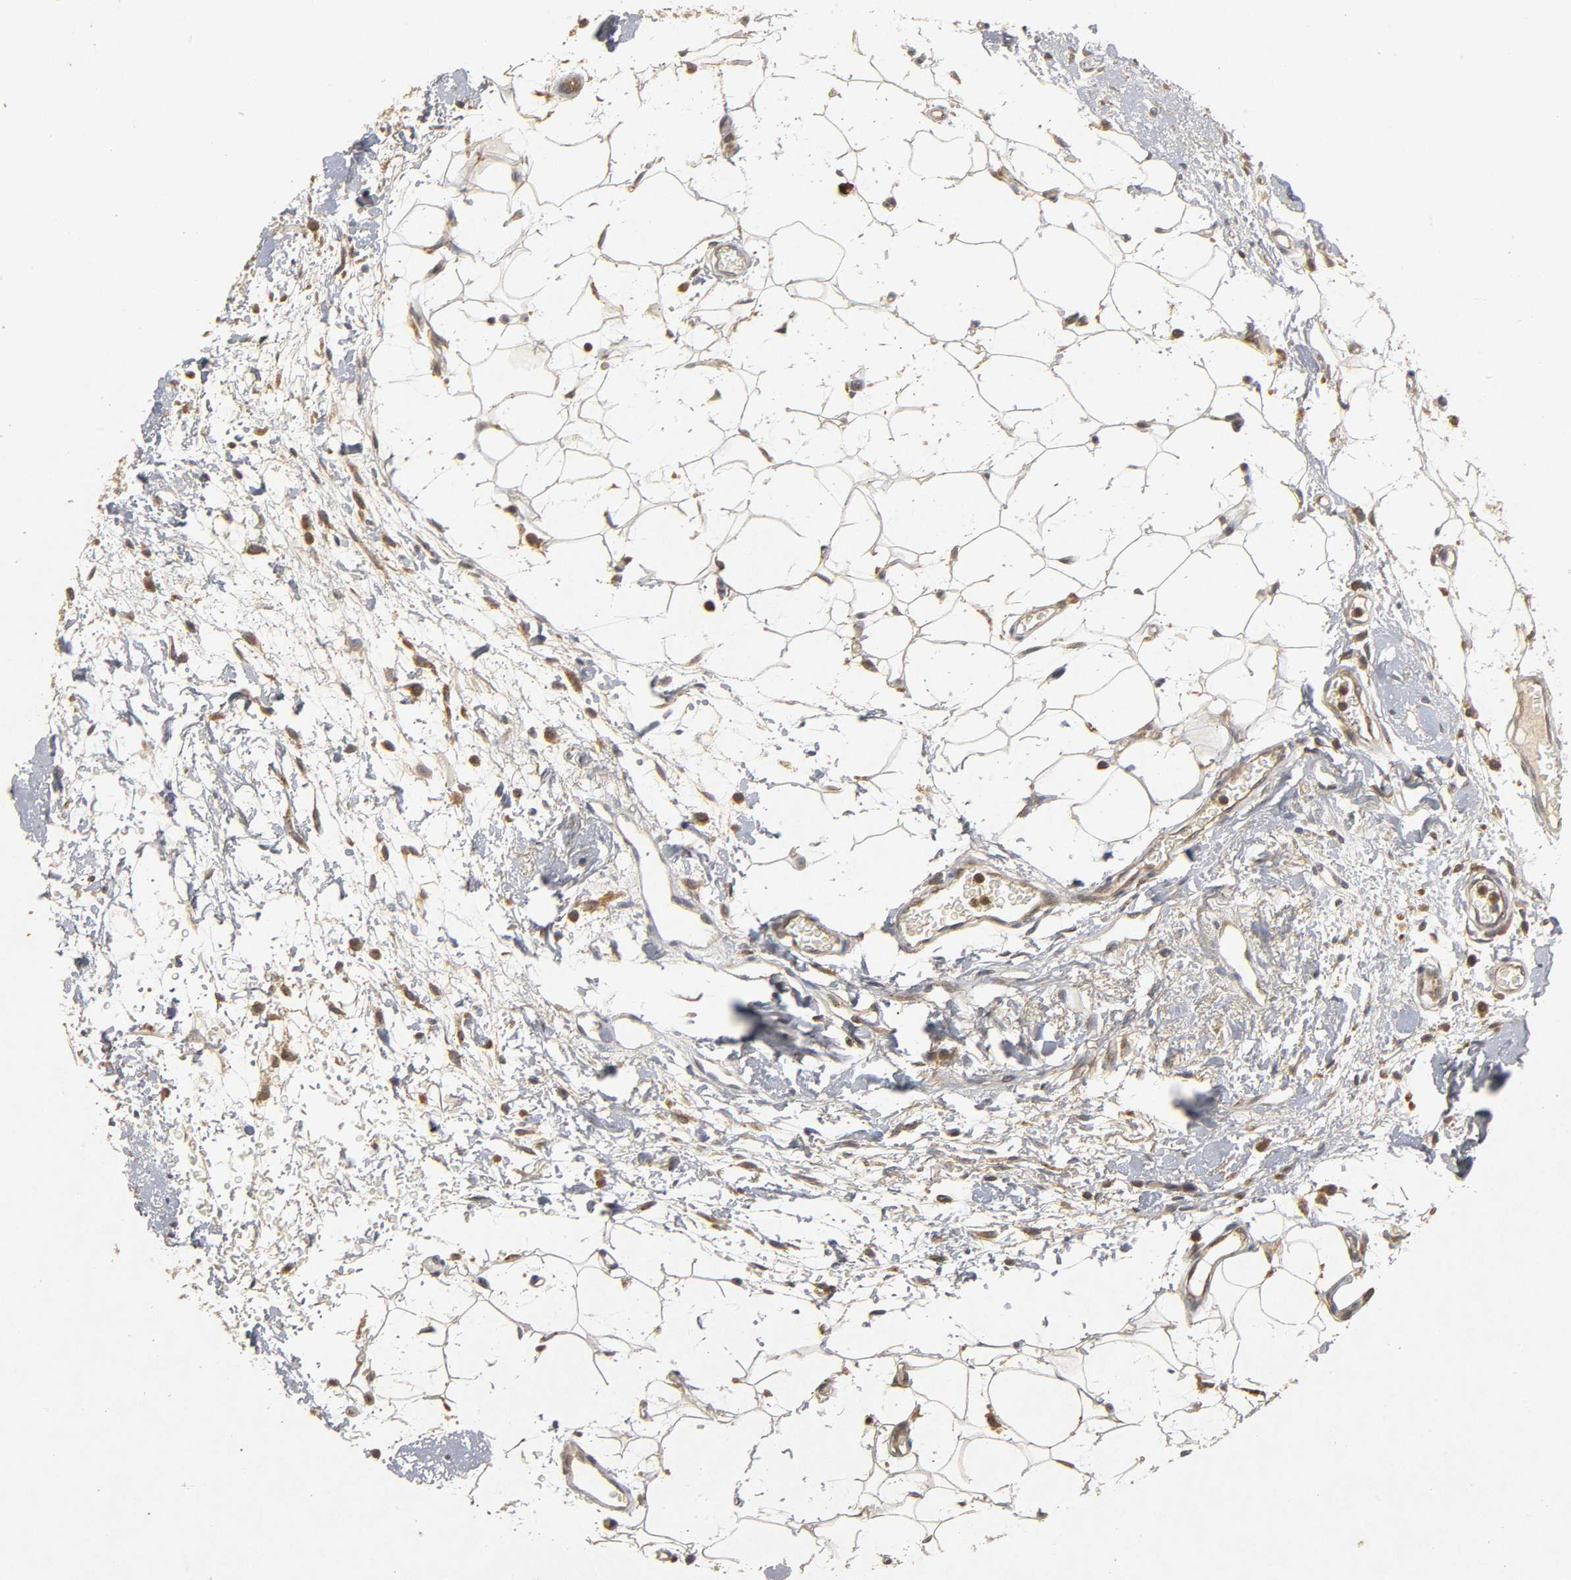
{"staining": {"intensity": "weak", "quantity": ">75%", "location": "cytoplasmic/membranous"}, "tissue": "breast cancer", "cell_type": "Tumor cells", "image_type": "cancer", "snomed": [{"axis": "morphology", "description": "Duct carcinoma"}, {"axis": "topography", "description": "Breast"}], "caption": "Brown immunohistochemical staining in breast invasive ductal carcinoma exhibits weak cytoplasmic/membranous positivity in about >75% of tumor cells.", "gene": "TRAF6", "patient": {"sex": "female", "age": 87}}